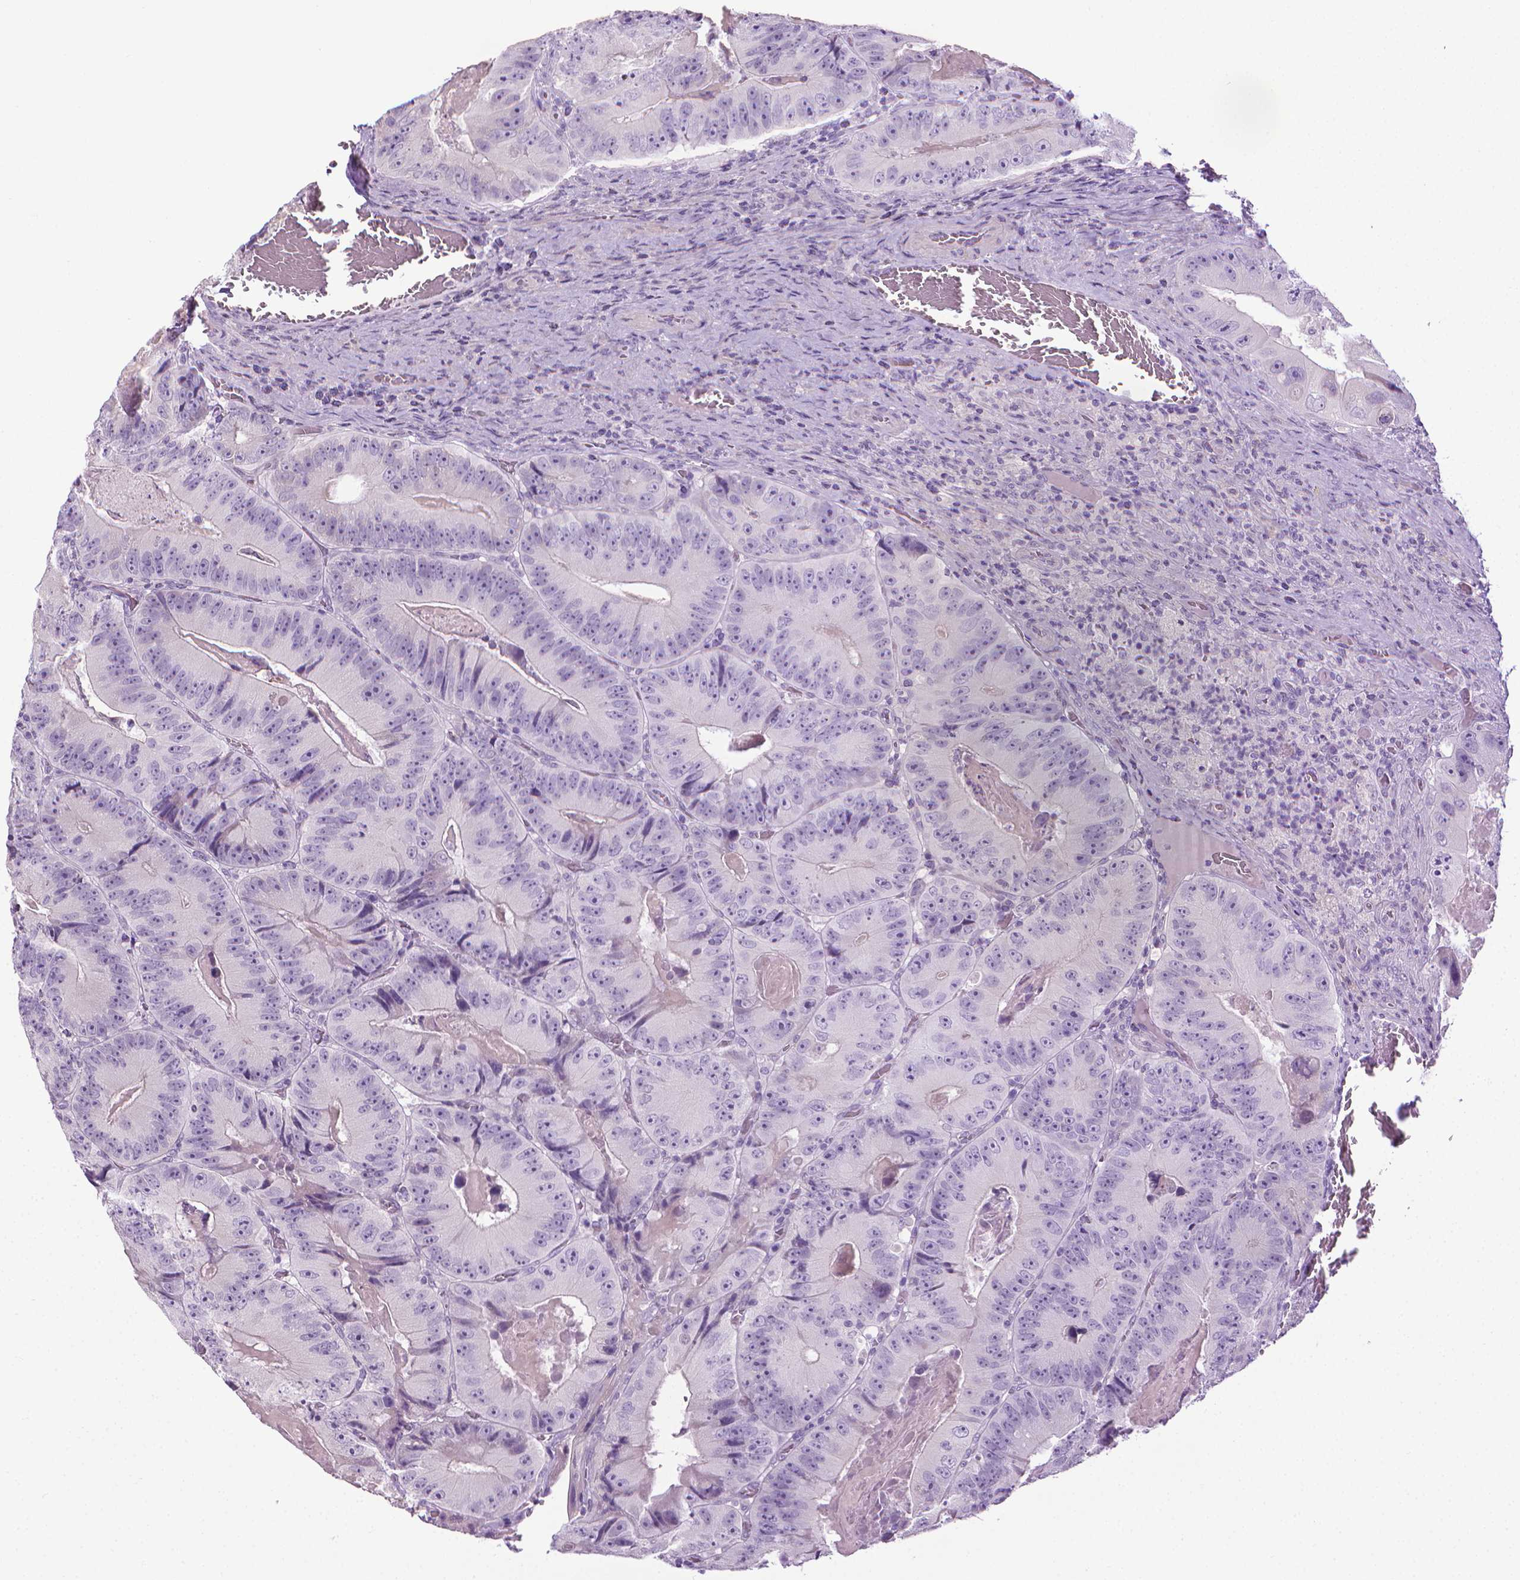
{"staining": {"intensity": "negative", "quantity": "none", "location": "none"}, "tissue": "colorectal cancer", "cell_type": "Tumor cells", "image_type": "cancer", "snomed": [{"axis": "morphology", "description": "Adenocarcinoma, NOS"}, {"axis": "topography", "description": "Colon"}], "caption": "Protein analysis of colorectal cancer (adenocarcinoma) shows no significant positivity in tumor cells.", "gene": "DNAI7", "patient": {"sex": "female", "age": 86}}